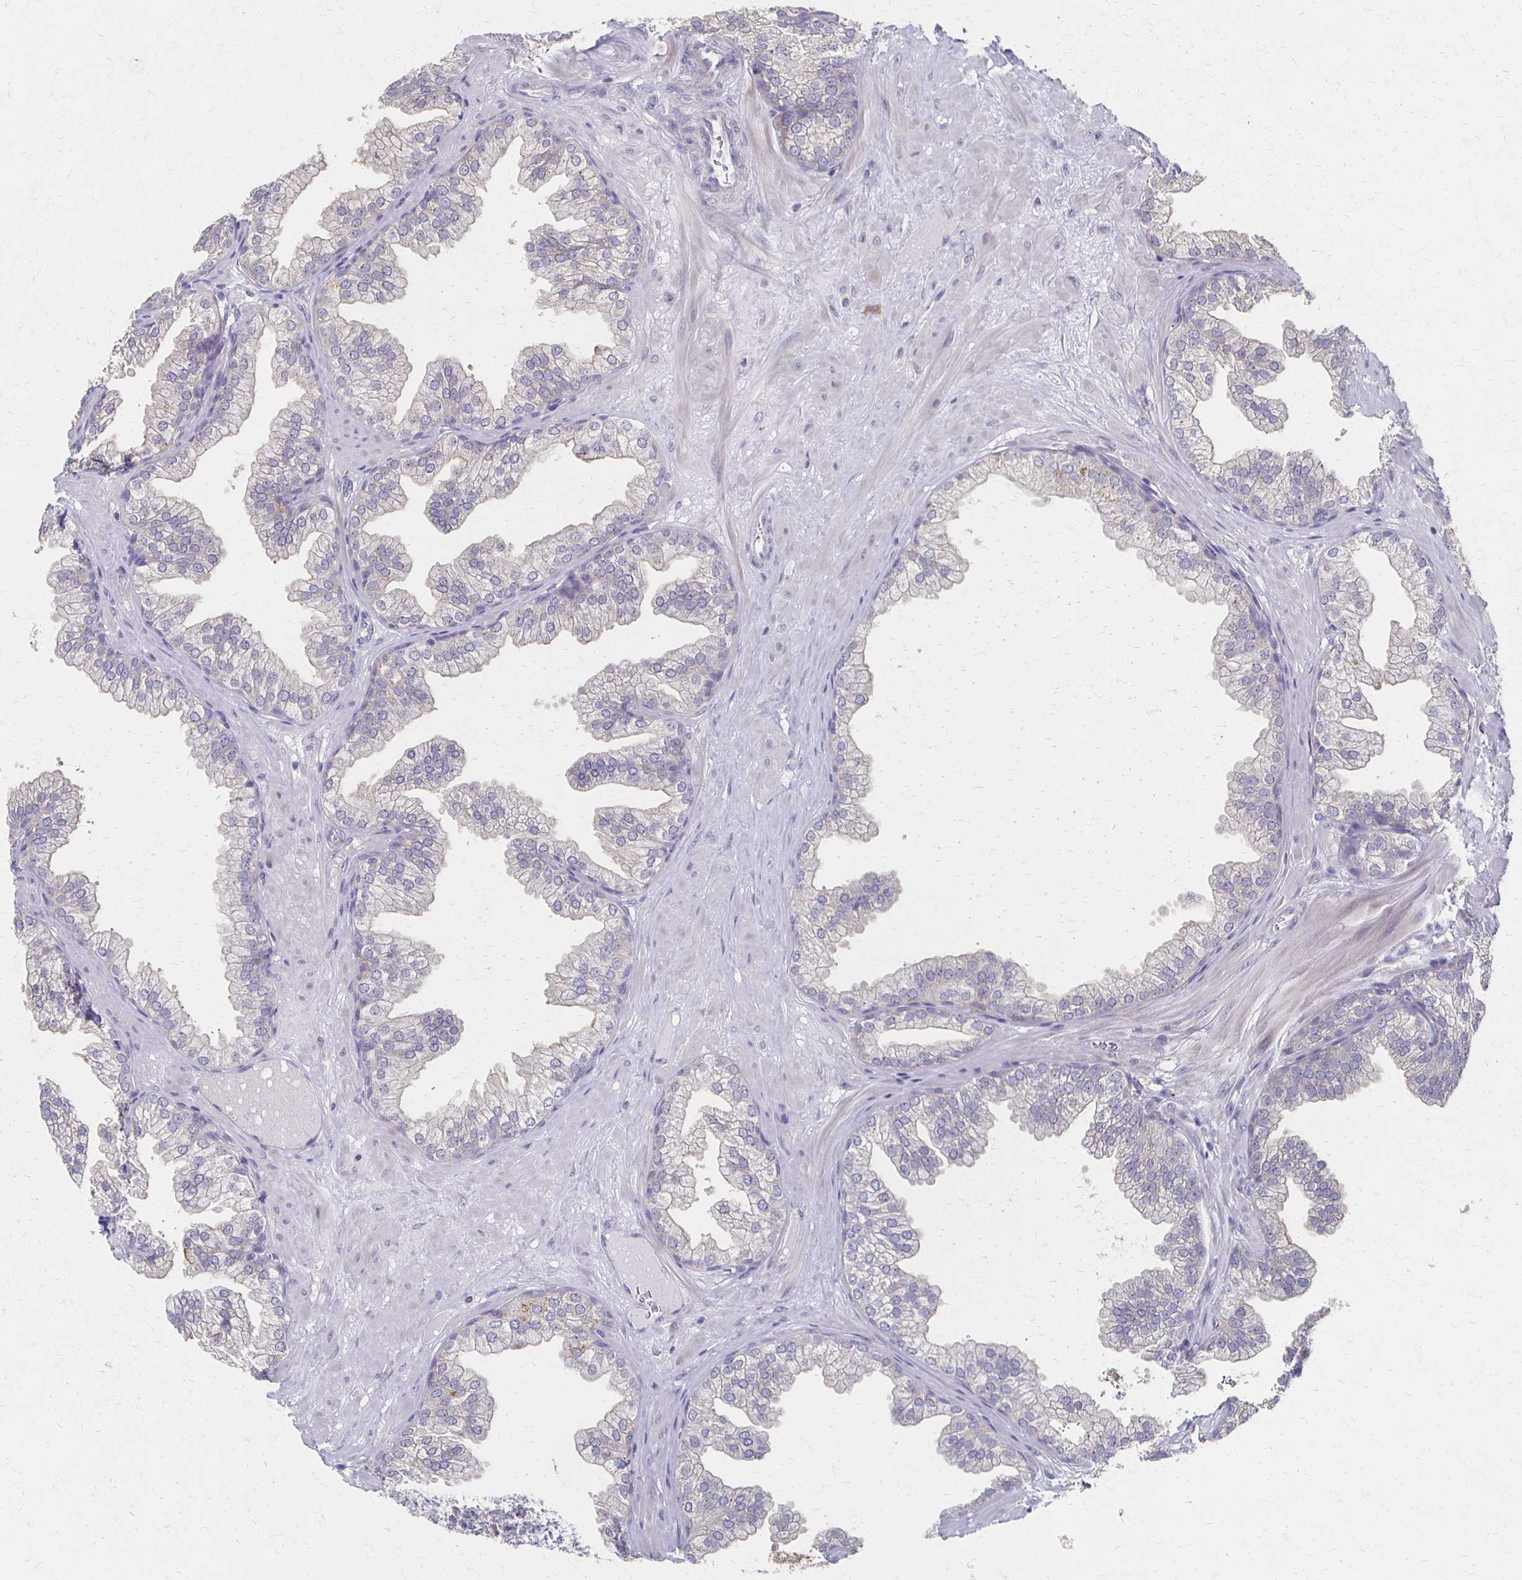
{"staining": {"intensity": "negative", "quantity": "none", "location": "none"}, "tissue": "prostate", "cell_type": "Glandular cells", "image_type": "normal", "snomed": [{"axis": "morphology", "description": "Normal tissue, NOS"}, {"axis": "topography", "description": "Prostate"}], "caption": "The IHC micrograph has no significant expression in glandular cells of prostate.", "gene": "CX3CR1", "patient": {"sex": "male", "age": 37}}